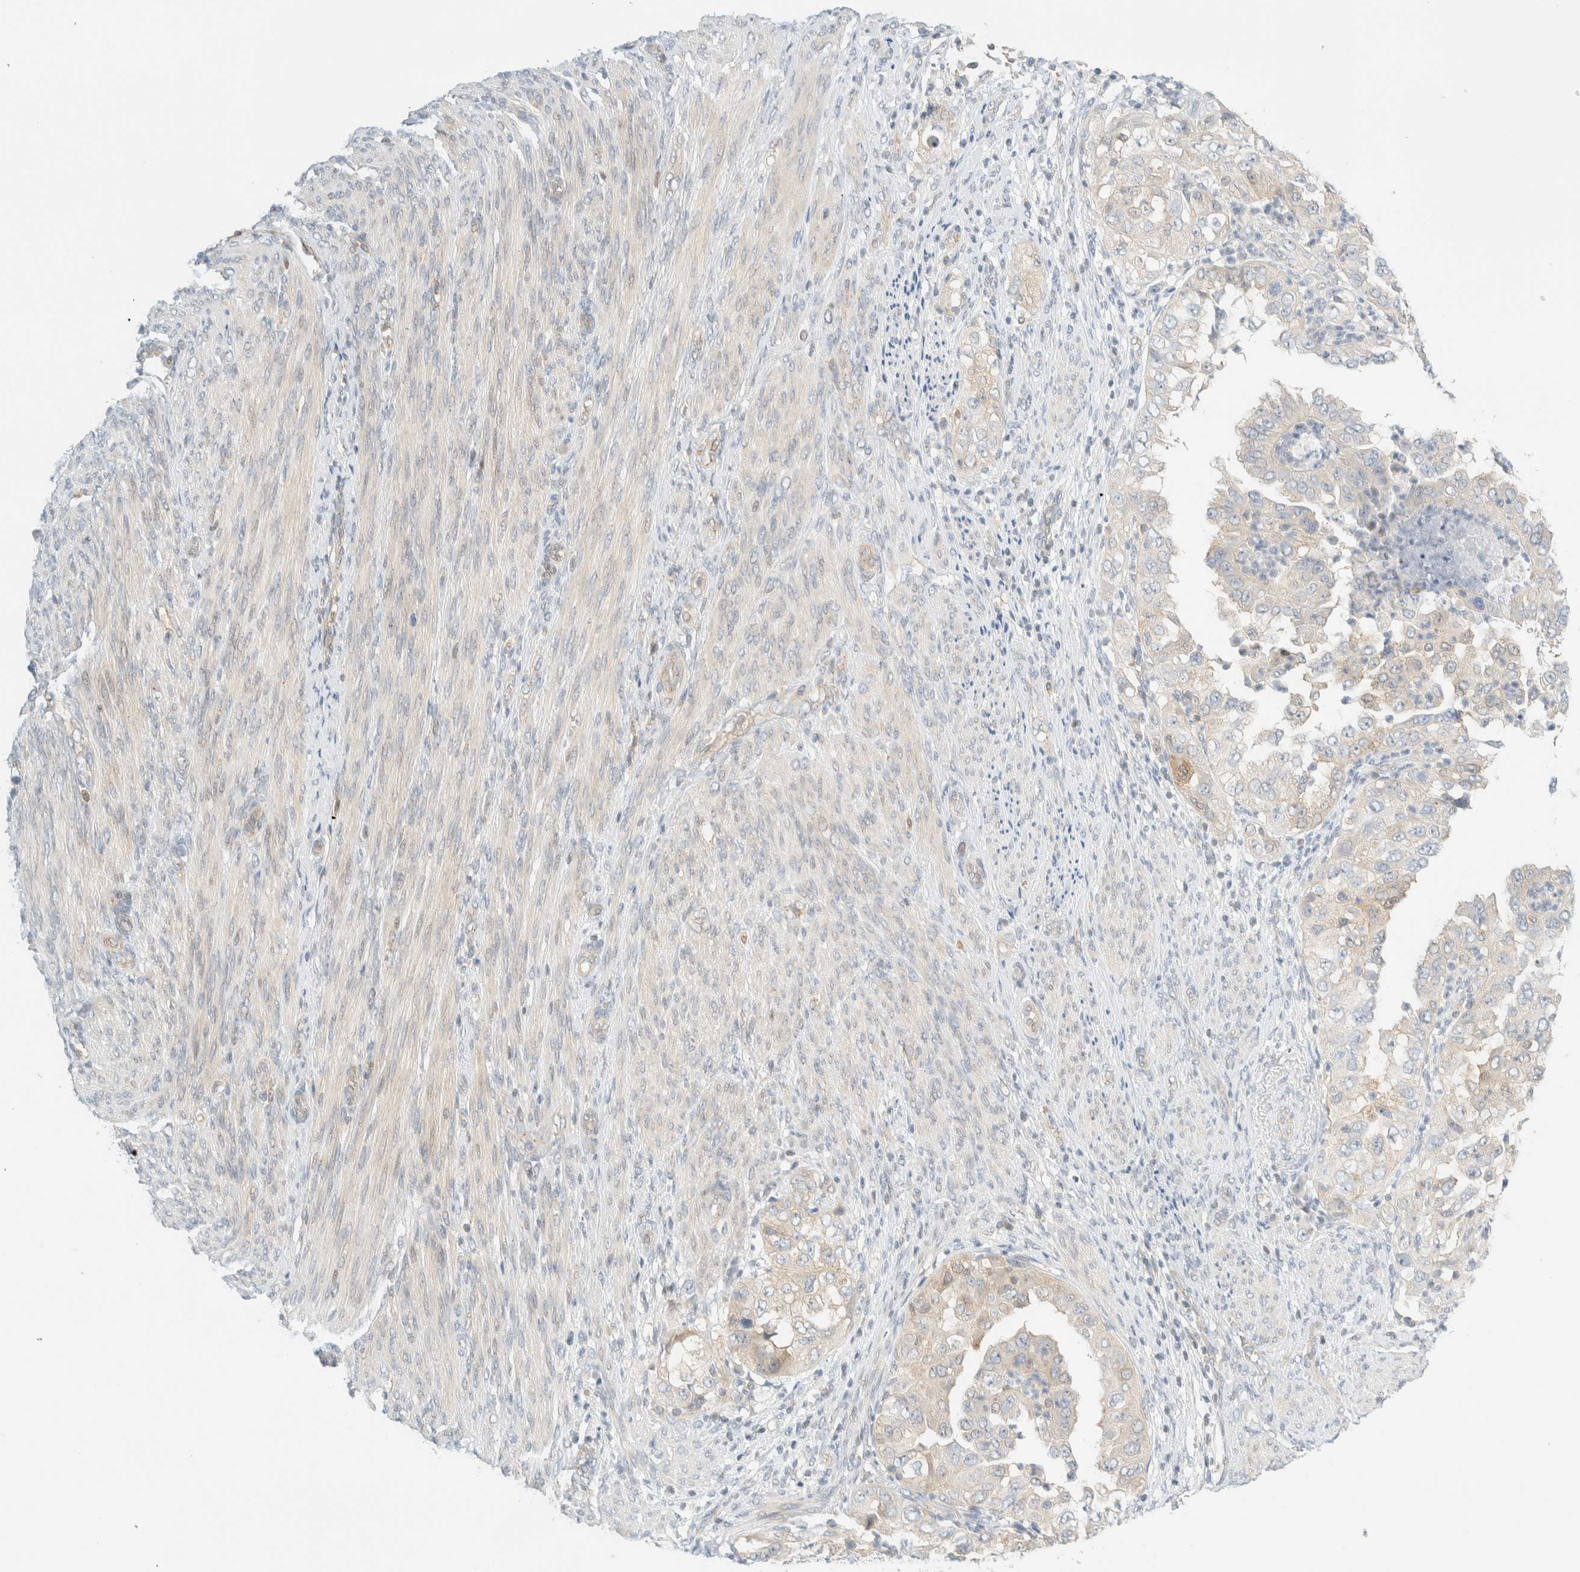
{"staining": {"intensity": "weak", "quantity": "<25%", "location": "cytoplasmic/membranous"}, "tissue": "endometrial cancer", "cell_type": "Tumor cells", "image_type": "cancer", "snomed": [{"axis": "morphology", "description": "Adenocarcinoma, NOS"}, {"axis": "topography", "description": "Endometrium"}], "caption": "DAB (3,3'-diaminobenzidine) immunohistochemical staining of human adenocarcinoma (endometrial) demonstrates no significant expression in tumor cells.", "gene": "PCYT2", "patient": {"sex": "female", "age": 85}}